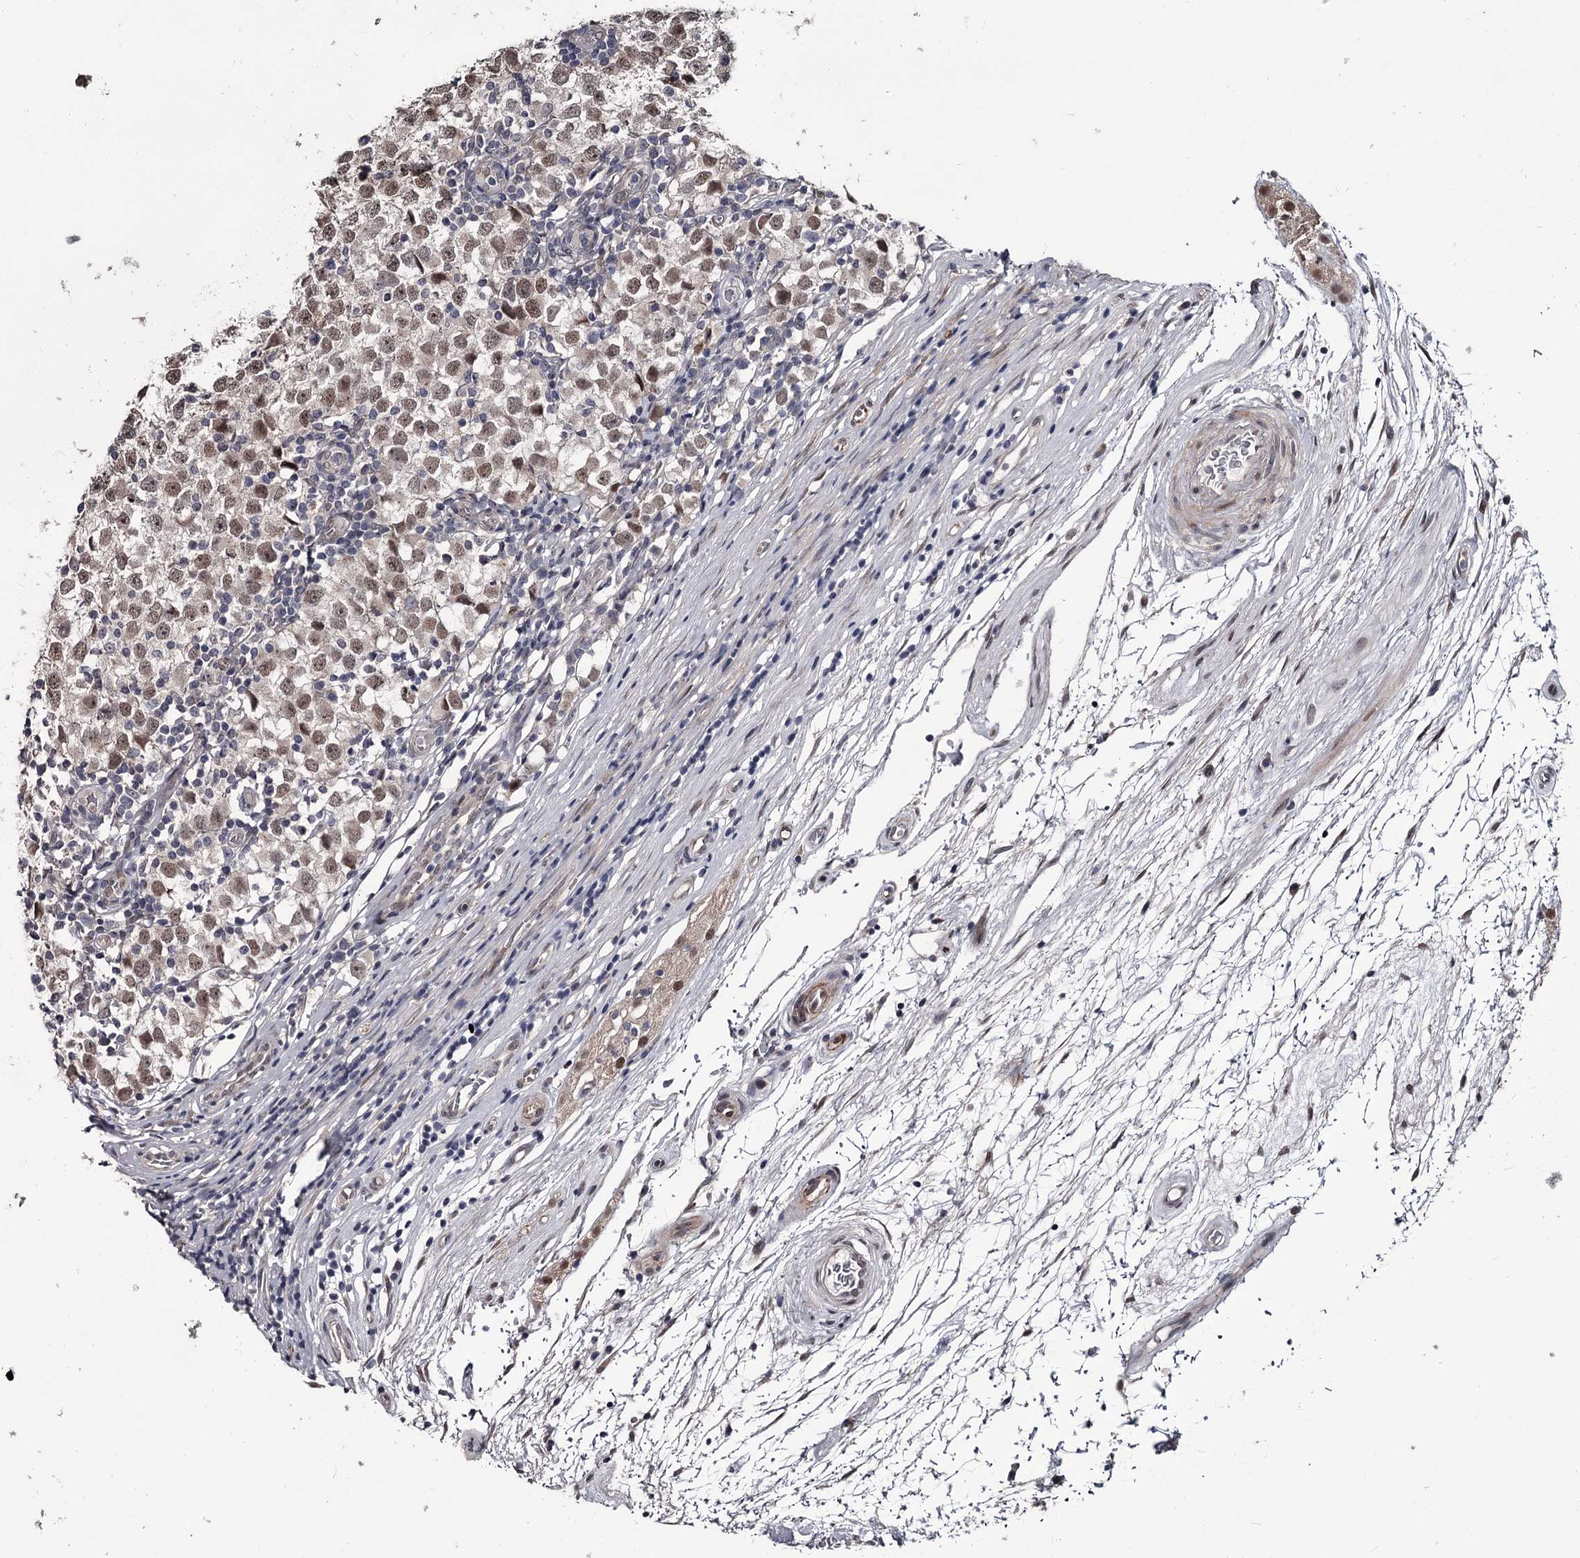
{"staining": {"intensity": "moderate", "quantity": ">75%", "location": "nuclear"}, "tissue": "testis cancer", "cell_type": "Tumor cells", "image_type": "cancer", "snomed": [{"axis": "morphology", "description": "Seminoma, NOS"}, {"axis": "topography", "description": "Testis"}], "caption": "This is a histology image of immunohistochemistry staining of seminoma (testis), which shows moderate expression in the nuclear of tumor cells.", "gene": "PRPF40B", "patient": {"sex": "male", "age": 65}}